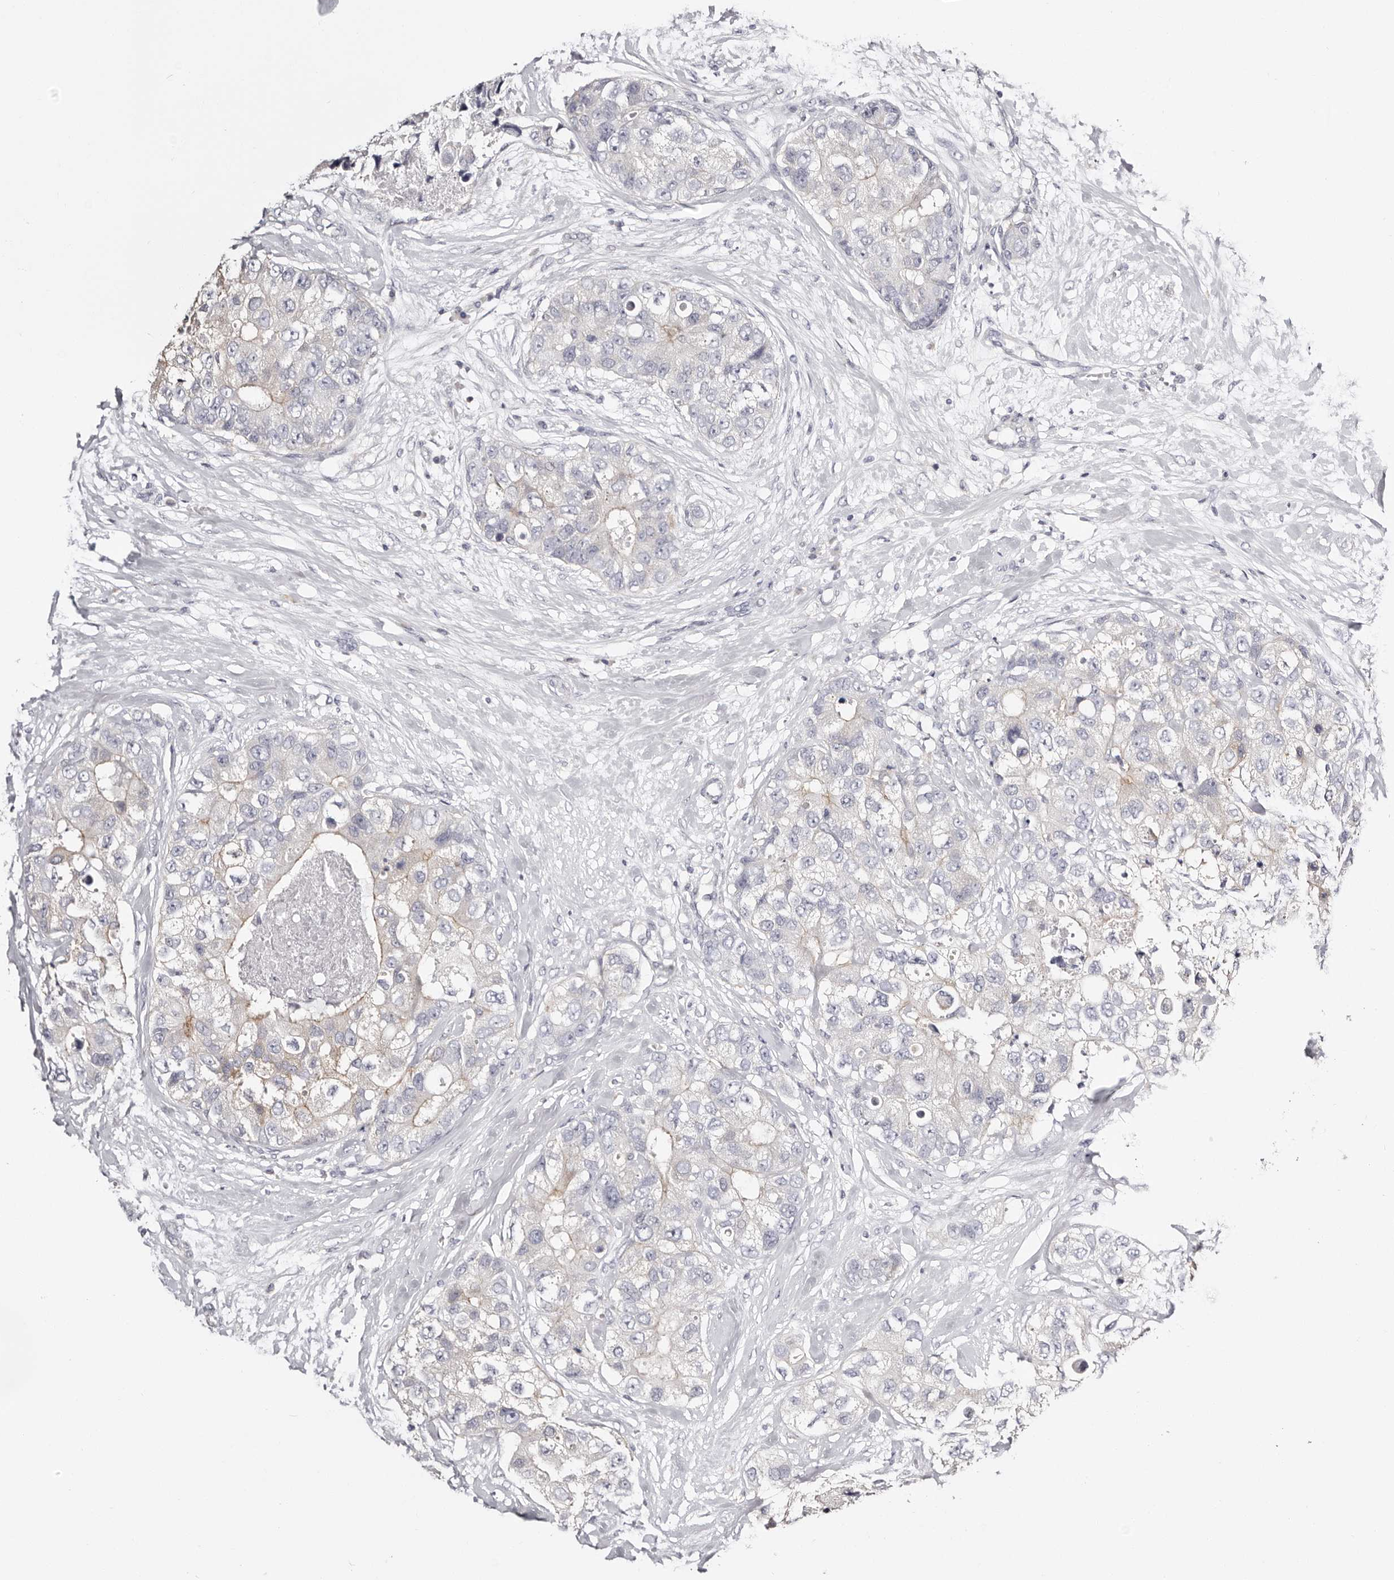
{"staining": {"intensity": "negative", "quantity": "none", "location": "none"}, "tissue": "breast cancer", "cell_type": "Tumor cells", "image_type": "cancer", "snomed": [{"axis": "morphology", "description": "Duct carcinoma"}, {"axis": "topography", "description": "Breast"}], "caption": "High magnification brightfield microscopy of breast cancer stained with DAB (brown) and counterstained with hematoxylin (blue): tumor cells show no significant expression. The staining was performed using DAB (3,3'-diaminobenzidine) to visualize the protein expression in brown, while the nuclei were stained in blue with hematoxylin (Magnification: 20x).", "gene": "ROM1", "patient": {"sex": "female", "age": 62}}